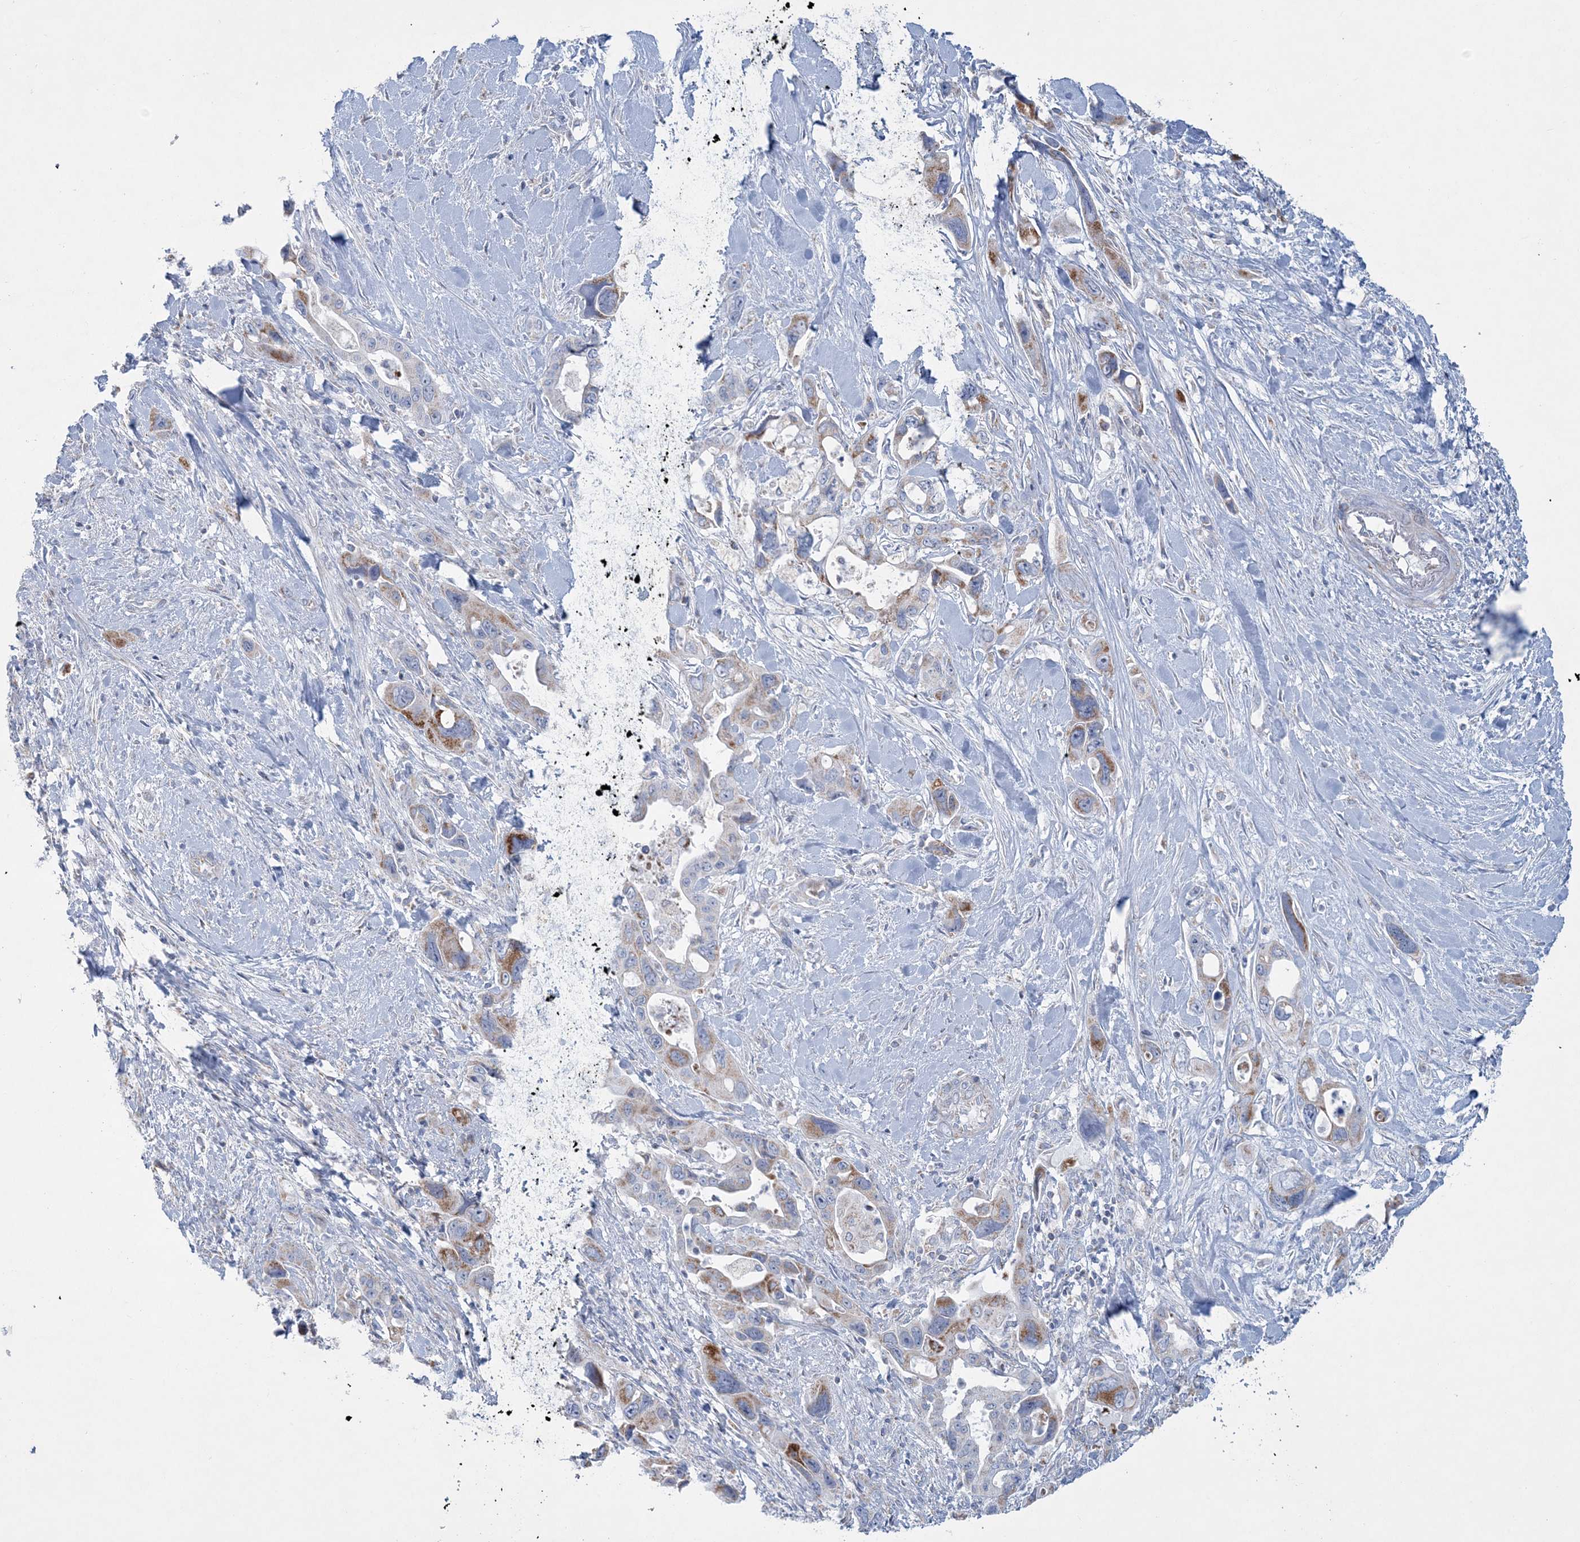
{"staining": {"intensity": "strong", "quantity": "<25%", "location": "cytoplasmic/membranous"}, "tissue": "pancreatic cancer", "cell_type": "Tumor cells", "image_type": "cancer", "snomed": [{"axis": "morphology", "description": "Adenocarcinoma, NOS"}, {"axis": "topography", "description": "Pancreas"}], "caption": "A brown stain labels strong cytoplasmic/membranous positivity of a protein in pancreatic cancer (adenocarcinoma) tumor cells.", "gene": "TBC1D7", "patient": {"sex": "male", "age": 46}}